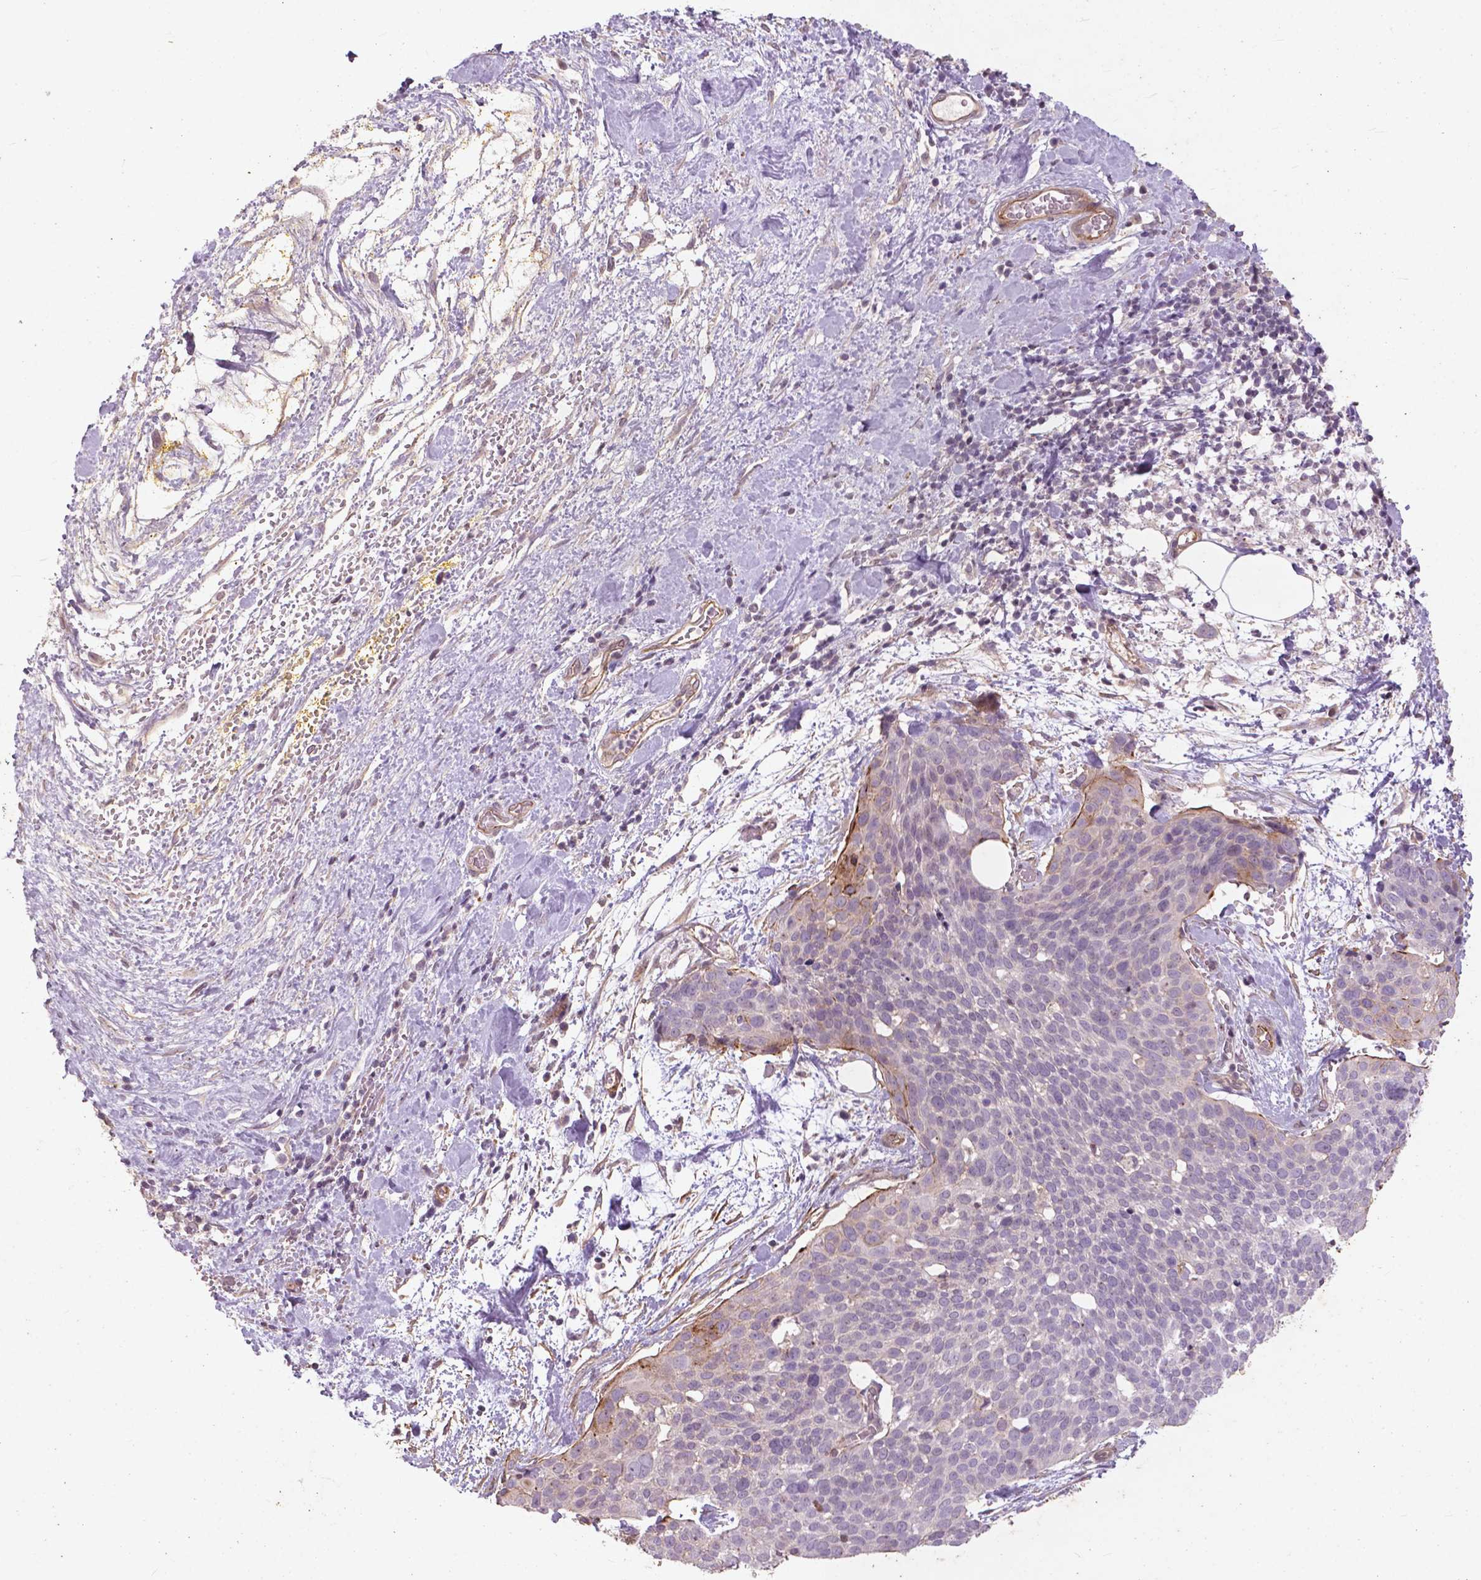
{"staining": {"intensity": "negative", "quantity": "none", "location": "none"}, "tissue": "cervical cancer", "cell_type": "Tumor cells", "image_type": "cancer", "snomed": [{"axis": "morphology", "description": "Squamous cell carcinoma, NOS"}, {"axis": "topography", "description": "Cervix"}], "caption": "Tumor cells are negative for protein expression in human cervical squamous cell carcinoma.", "gene": "RFPL4B", "patient": {"sex": "female", "age": 39}}